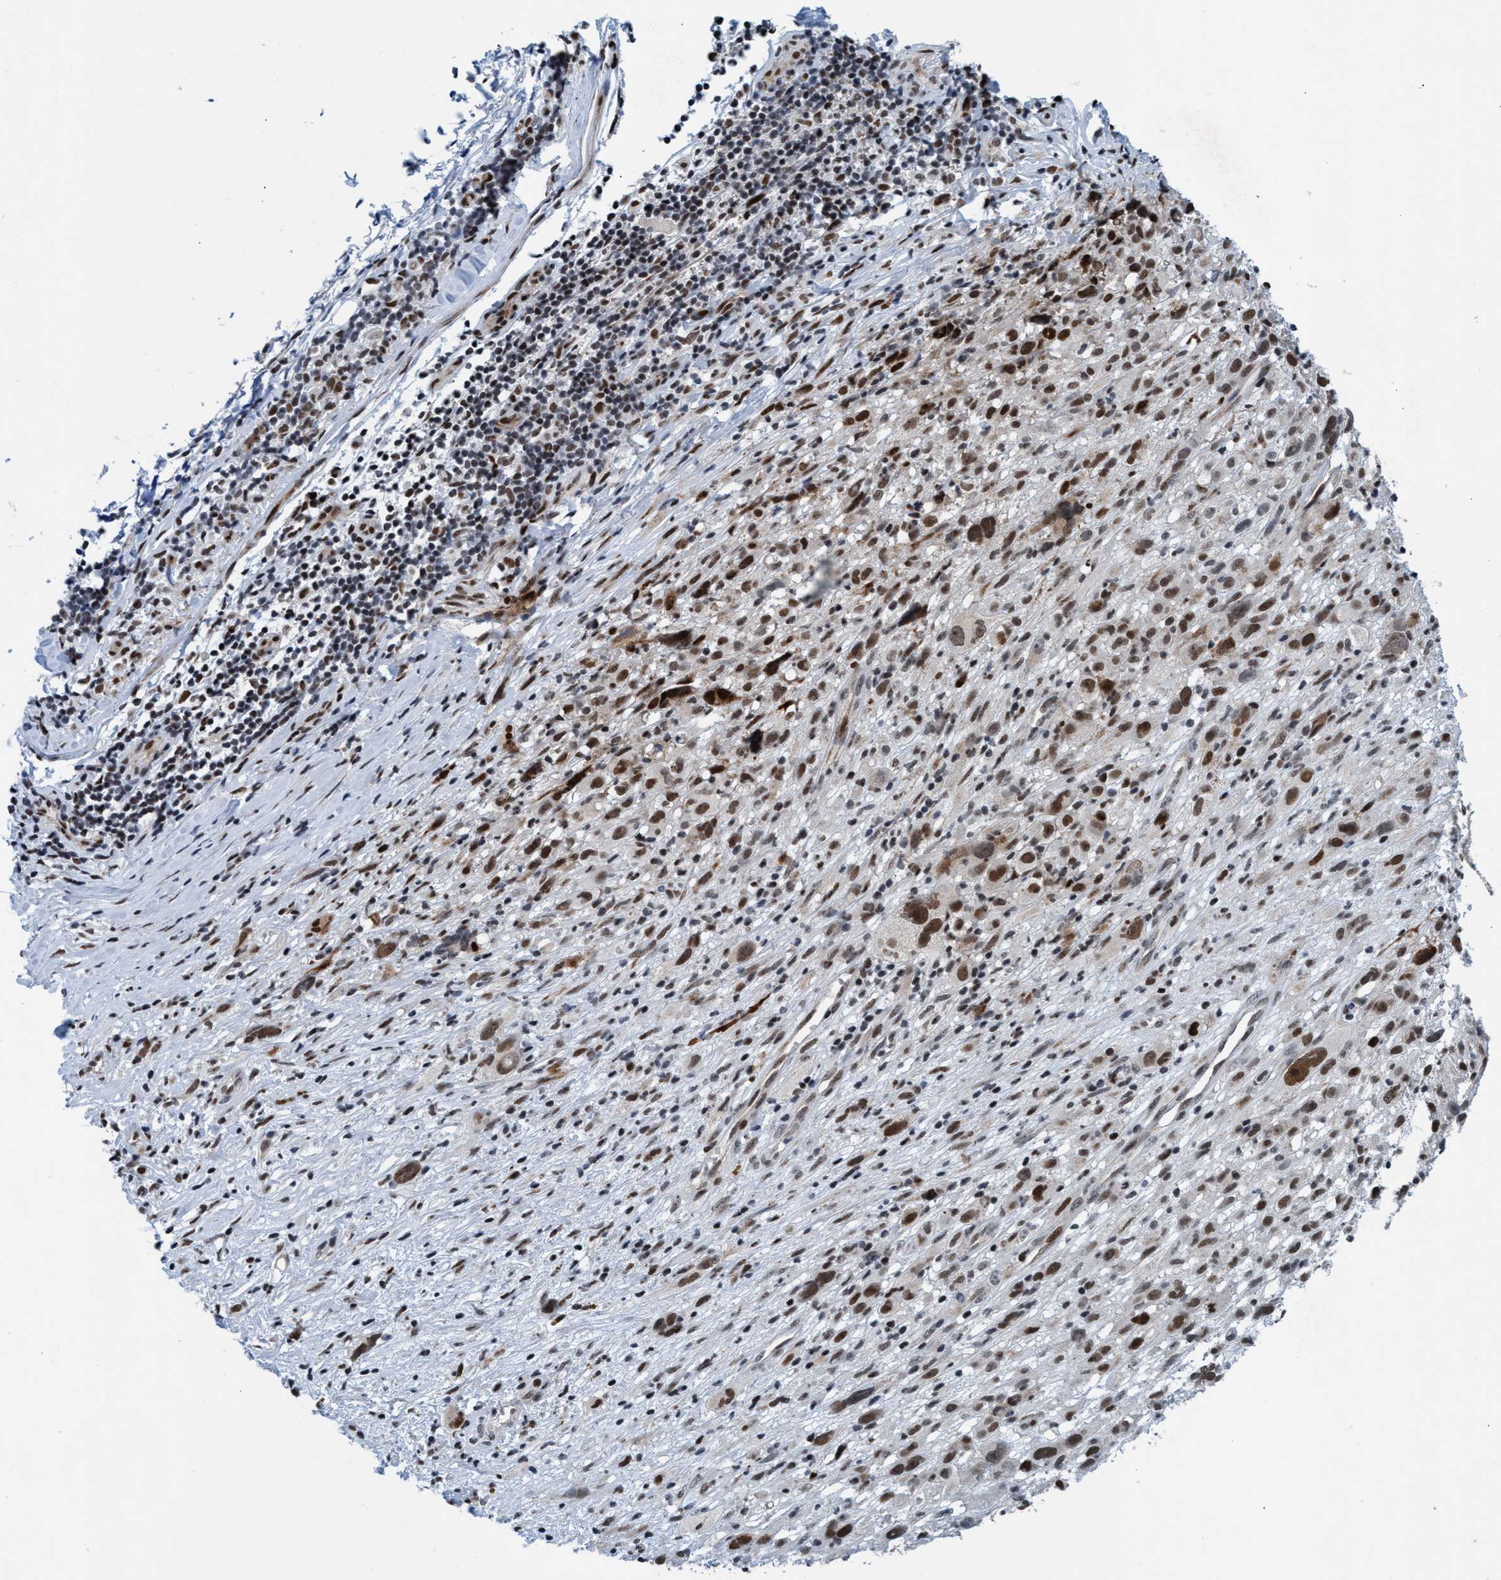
{"staining": {"intensity": "moderate", "quantity": "25%-75%", "location": "nuclear"}, "tissue": "melanoma", "cell_type": "Tumor cells", "image_type": "cancer", "snomed": [{"axis": "morphology", "description": "Malignant melanoma, NOS"}, {"axis": "topography", "description": "Skin"}], "caption": "Brown immunohistochemical staining in melanoma demonstrates moderate nuclear expression in about 25%-75% of tumor cells.", "gene": "CWC27", "patient": {"sex": "female", "age": 55}}